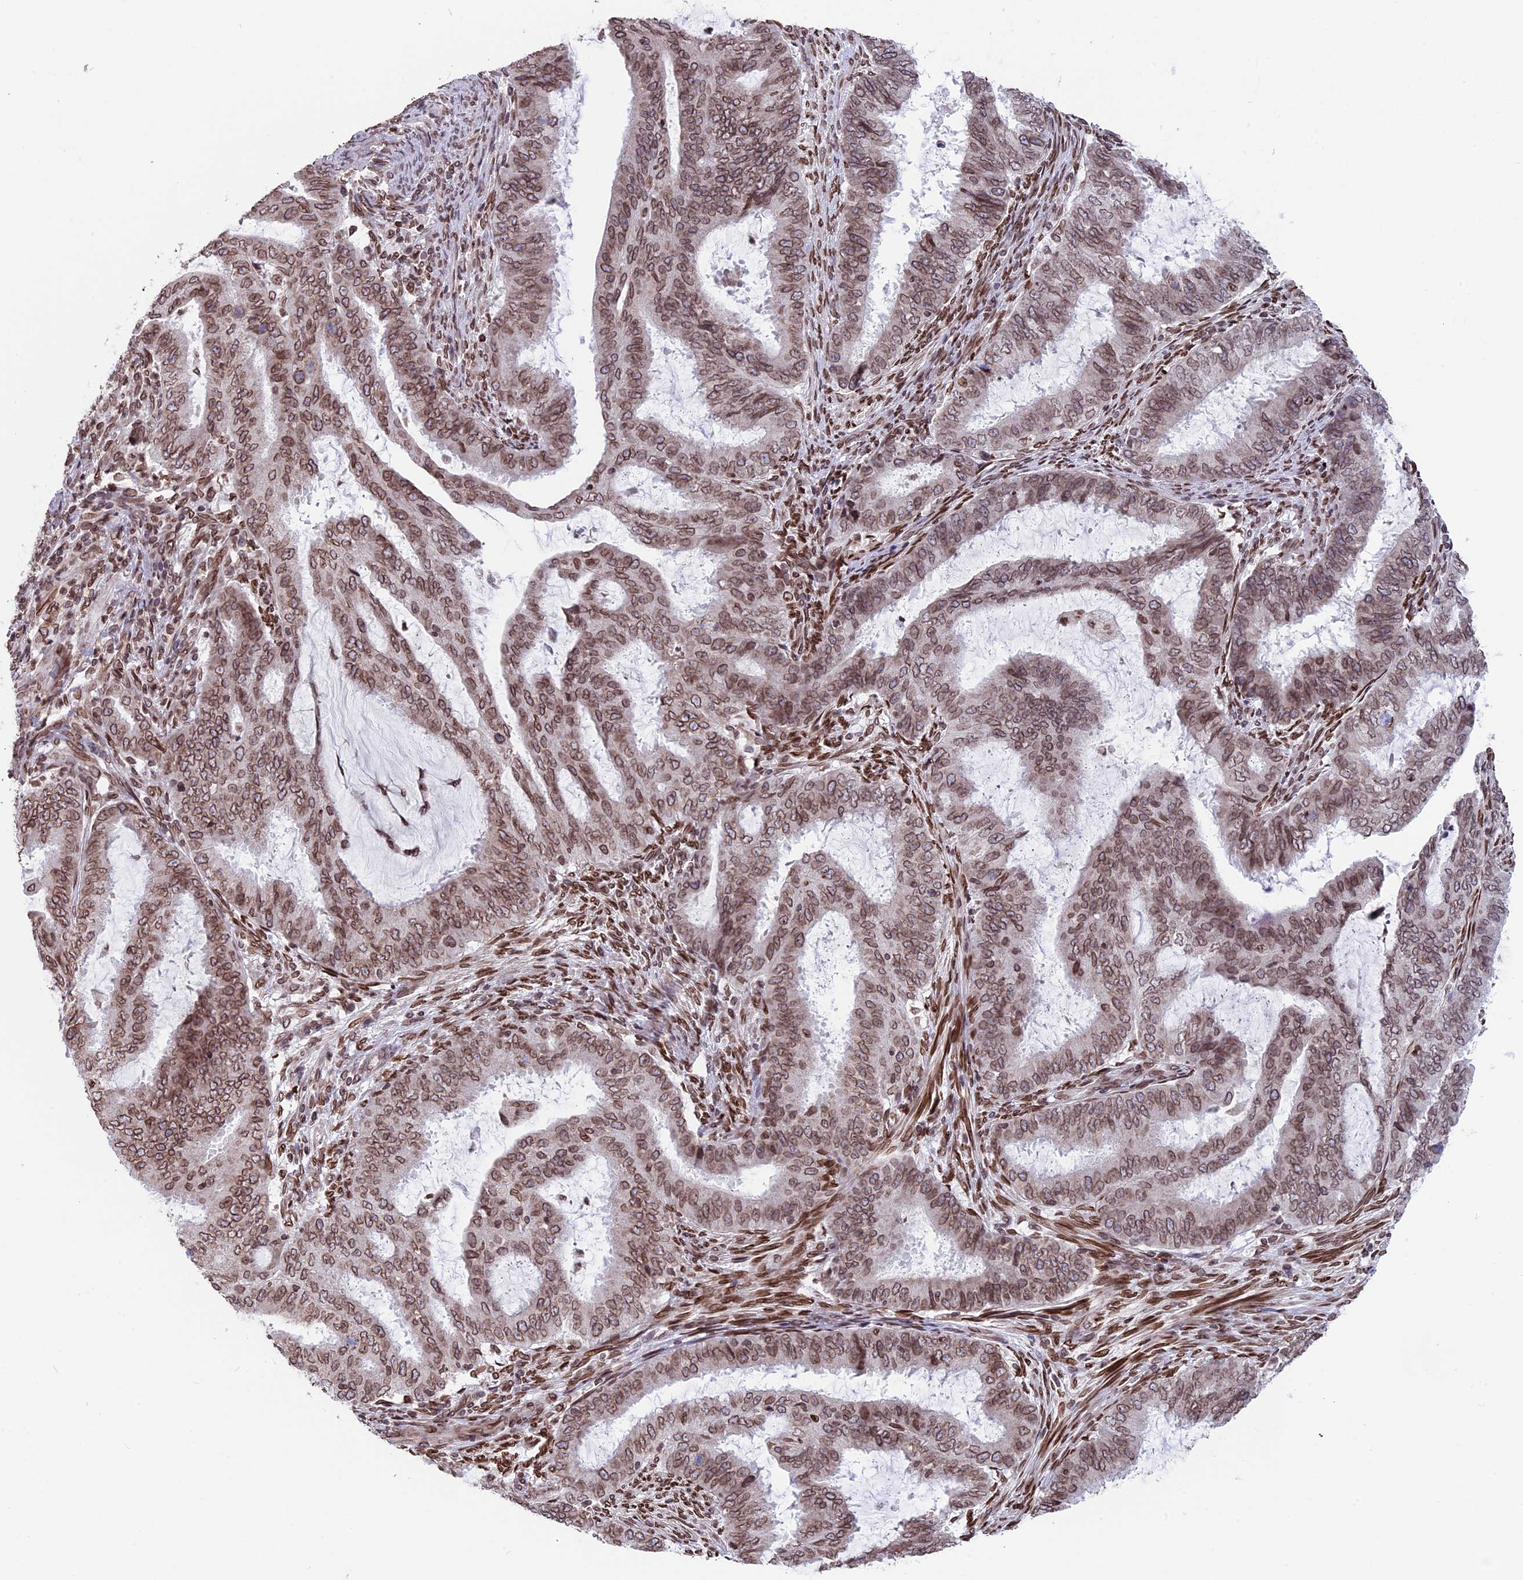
{"staining": {"intensity": "moderate", "quantity": ">75%", "location": "cytoplasmic/membranous,nuclear"}, "tissue": "endometrial cancer", "cell_type": "Tumor cells", "image_type": "cancer", "snomed": [{"axis": "morphology", "description": "Adenocarcinoma, NOS"}, {"axis": "topography", "description": "Endometrium"}], "caption": "Protein staining of adenocarcinoma (endometrial) tissue demonstrates moderate cytoplasmic/membranous and nuclear positivity in approximately >75% of tumor cells. The protein of interest is shown in brown color, while the nuclei are stained blue.", "gene": "PTCHD4", "patient": {"sex": "female", "age": 51}}